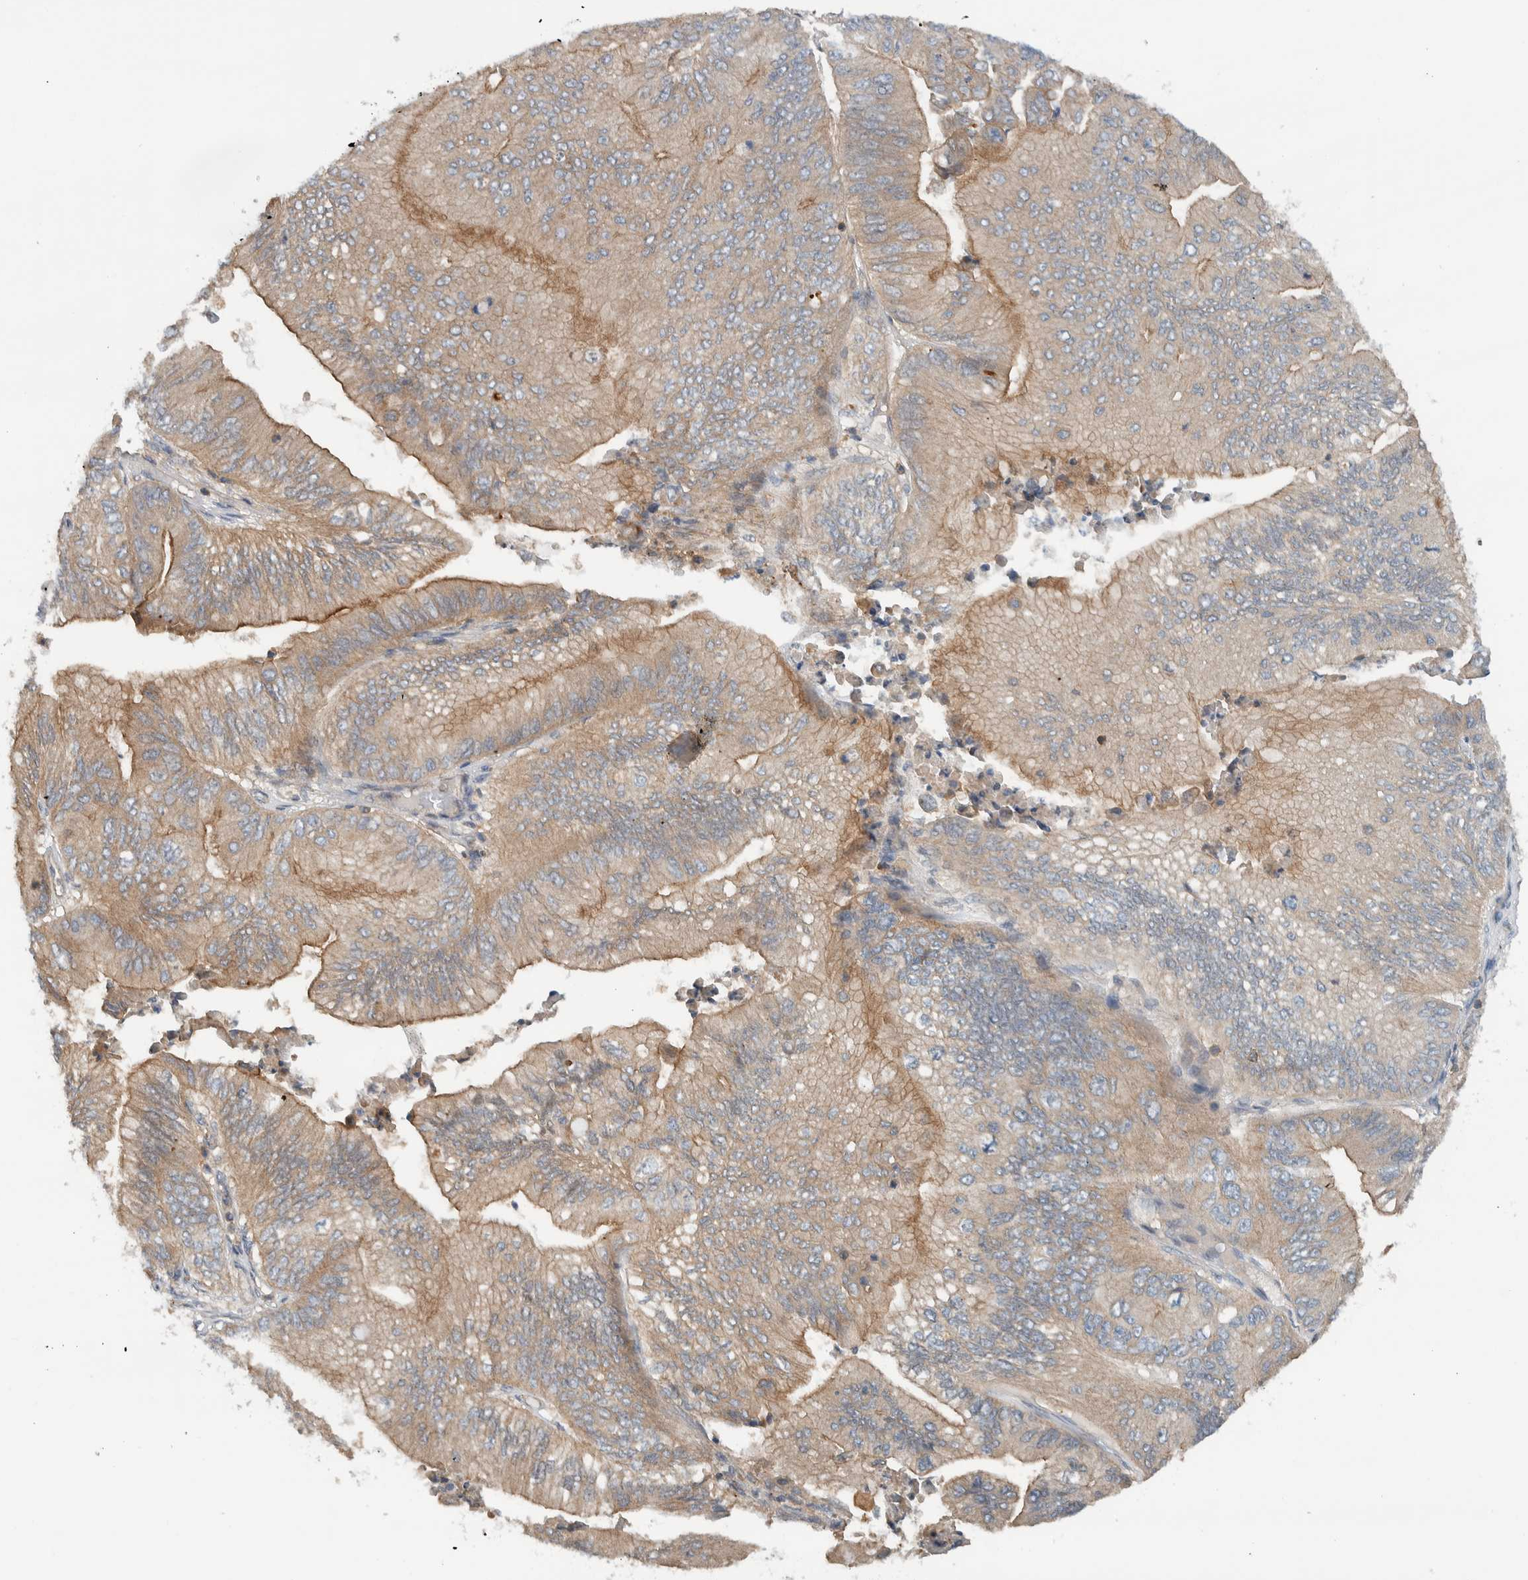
{"staining": {"intensity": "weak", "quantity": ">75%", "location": "cytoplasmic/membranous"}, "tissue": "ovarian cancer", "cell_type": "Tumor cells", "image_type": "cancer", "snomed": [{"axis": "morphology", "description": "Cystadenocarcinoma, mucinous, NOS"}, {"axis": "topography", "description": "Ovary"}], "caption": "A low amount of weak cytoplasmic/membranous positivity is appreciated in approximately >75% of tumor cells in ovarian mucinous cystadenocarcinoma tissue.", "gene": "MPRIP", "patient": {"sex": "female", "age": 61}}